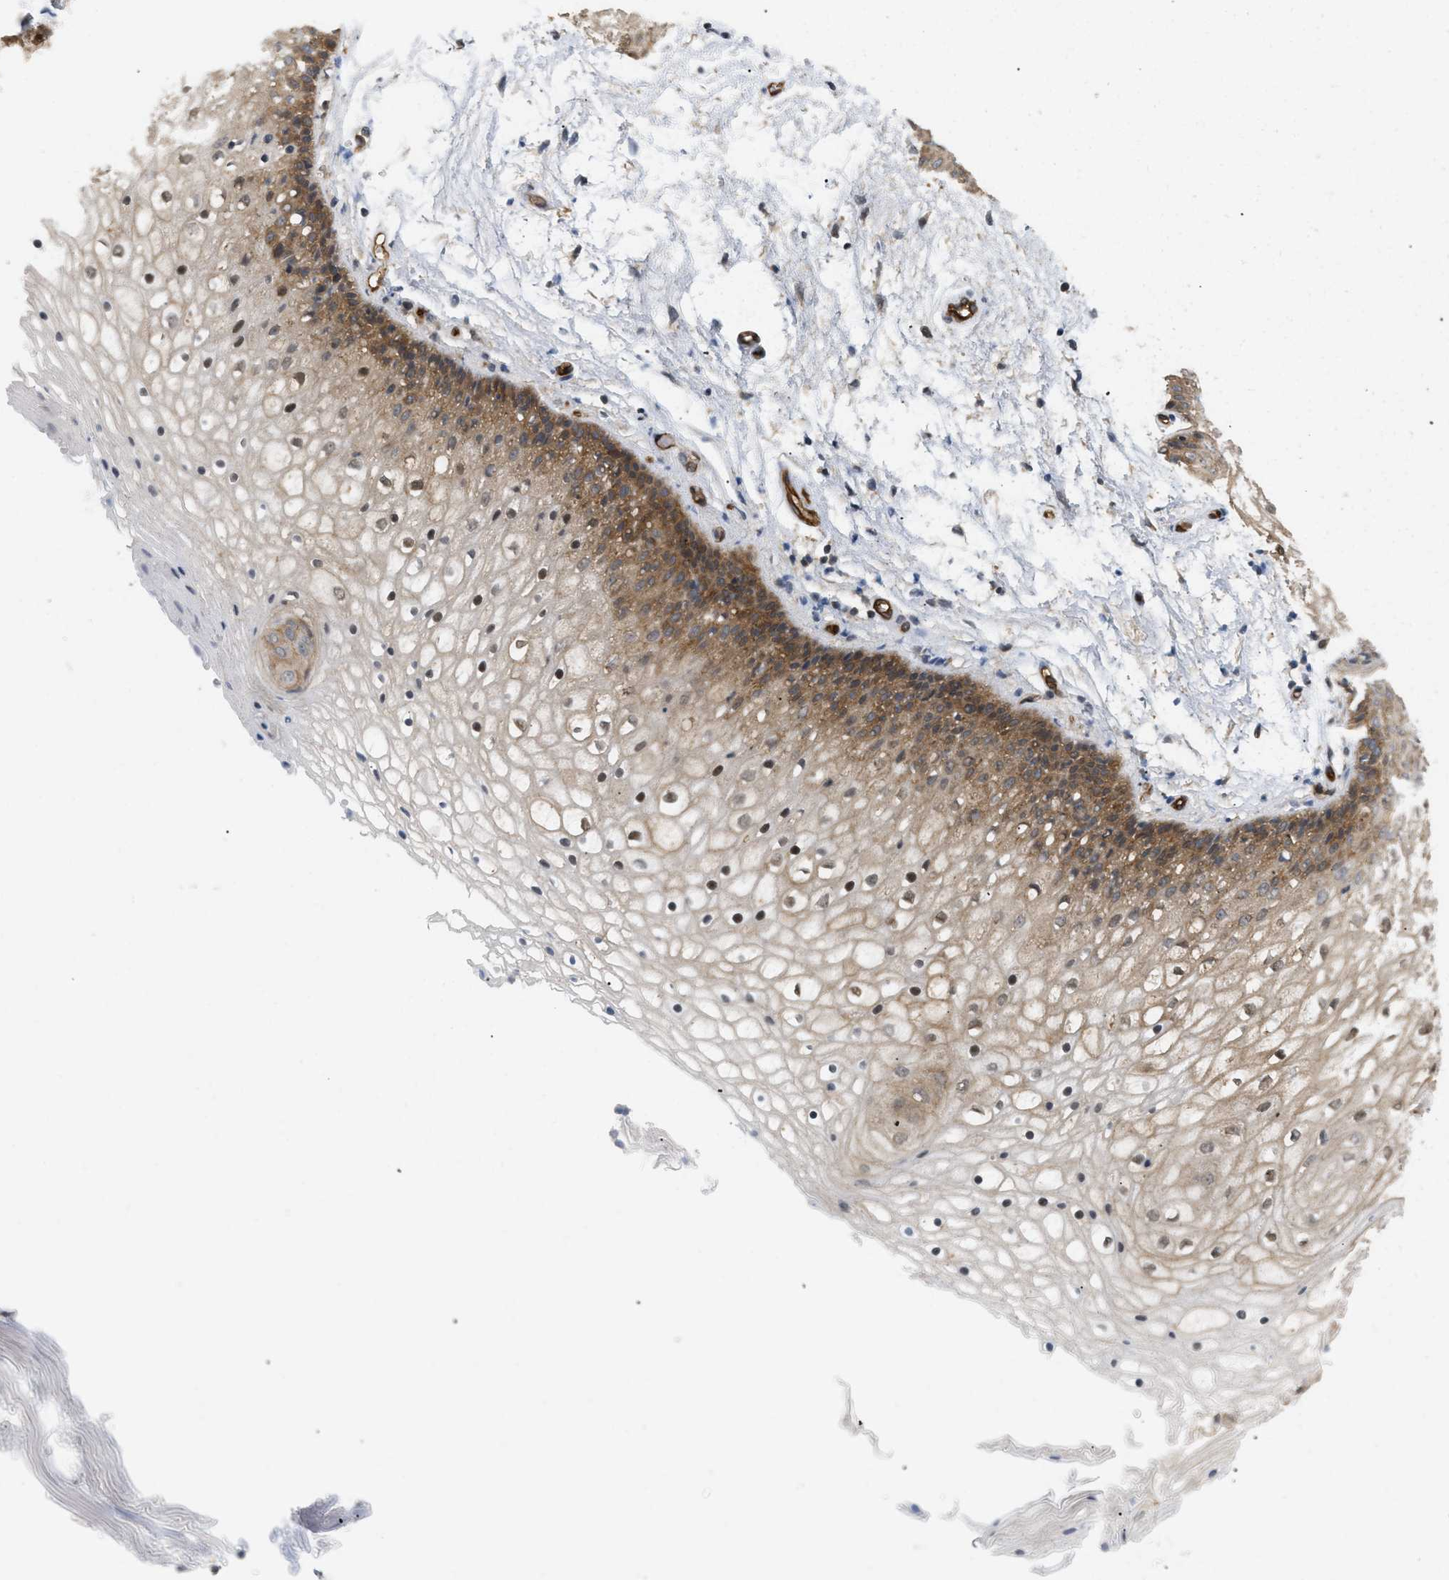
{"staining": {"intensity": "moderate", "quantity": ">75%", "location": "cytoplasmic/membranous,nuclear"}, "tissue": "vagina", "cell_type": "Squamous epithelial cells", "image_type": "normal", "snomed": [{"axis": "morphology", "description": "Normal tissue, NOS"}, {"axis": "topography", "description": "Vagina"}], "caption": "Squamous epithelial cells reveal medium levels of moderate cytoplasmic/membranous,nuclear positivity in about >75% of cells in benign vagina.", "gene": "PALMD", "patient": {"sex": "female", "age": 34}}